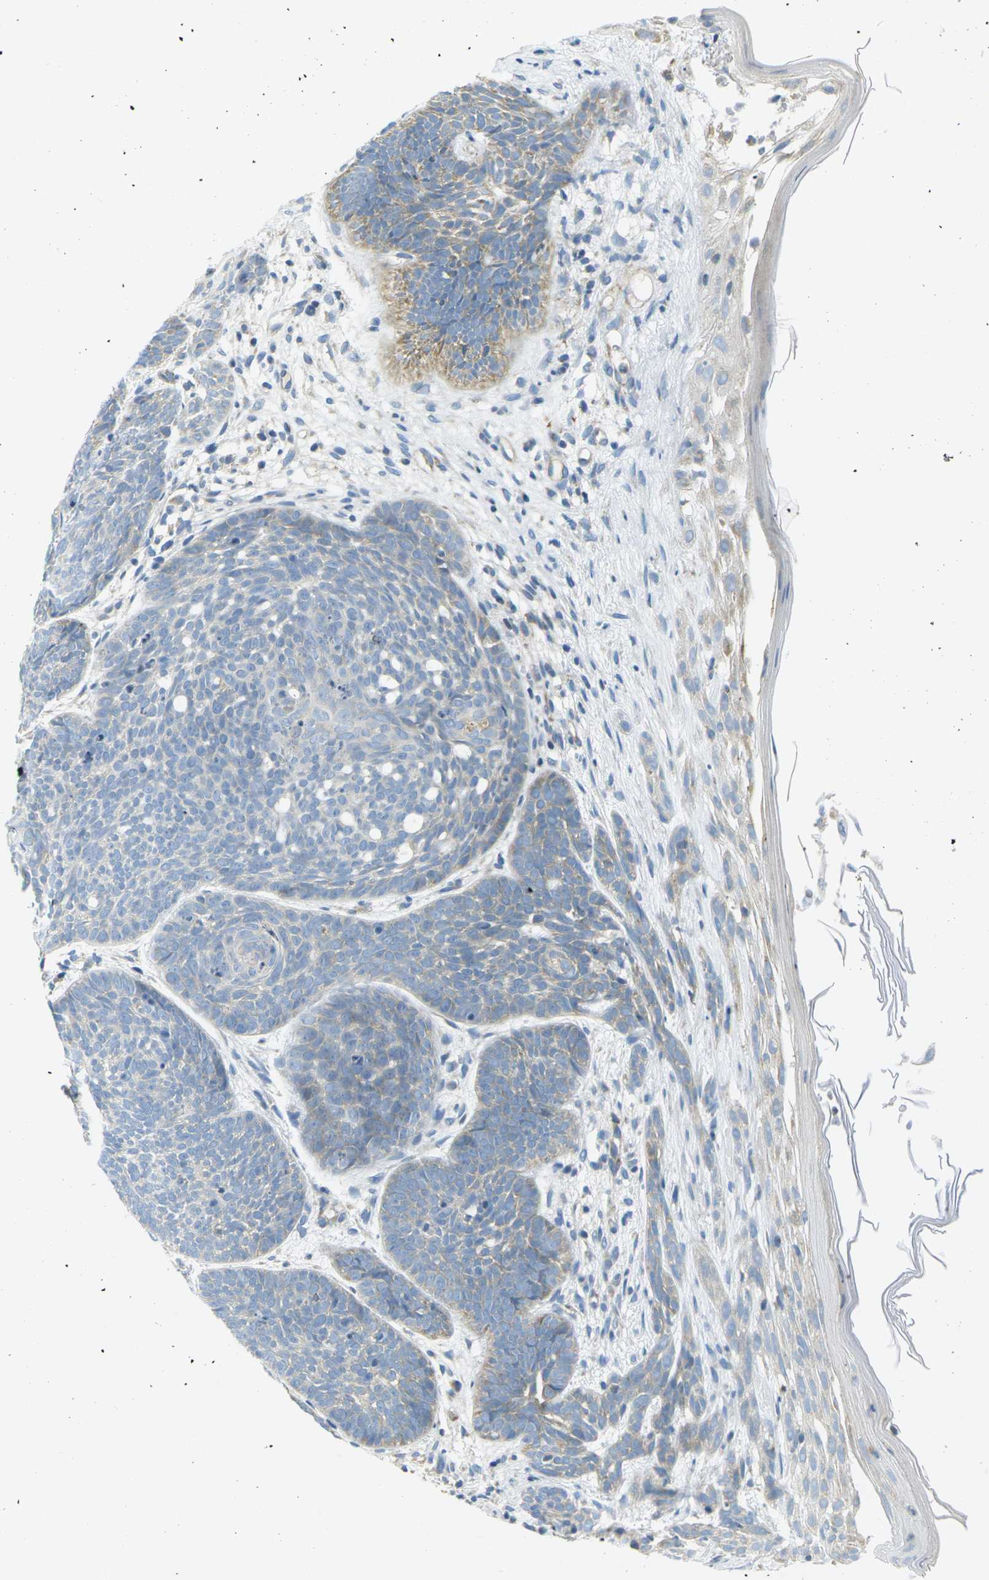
{"staining": {"intensity": "weak", "quantity": "<25%", "location": "cytoplasmic/membranous"}, "tissue": "skin cancer", "cell_type": "Tumor cells", "image_type": "cancer", "snomed": [{"axis": "morphology", "description": "Basal cell carcinoma"}, {"axis": "topography", "description": "Skin"}], "caption": "There is no significant expression in tumor cells of skin cancer.", "gene": "PARD6B", "patient": {"sex": "female", "age": 70}}